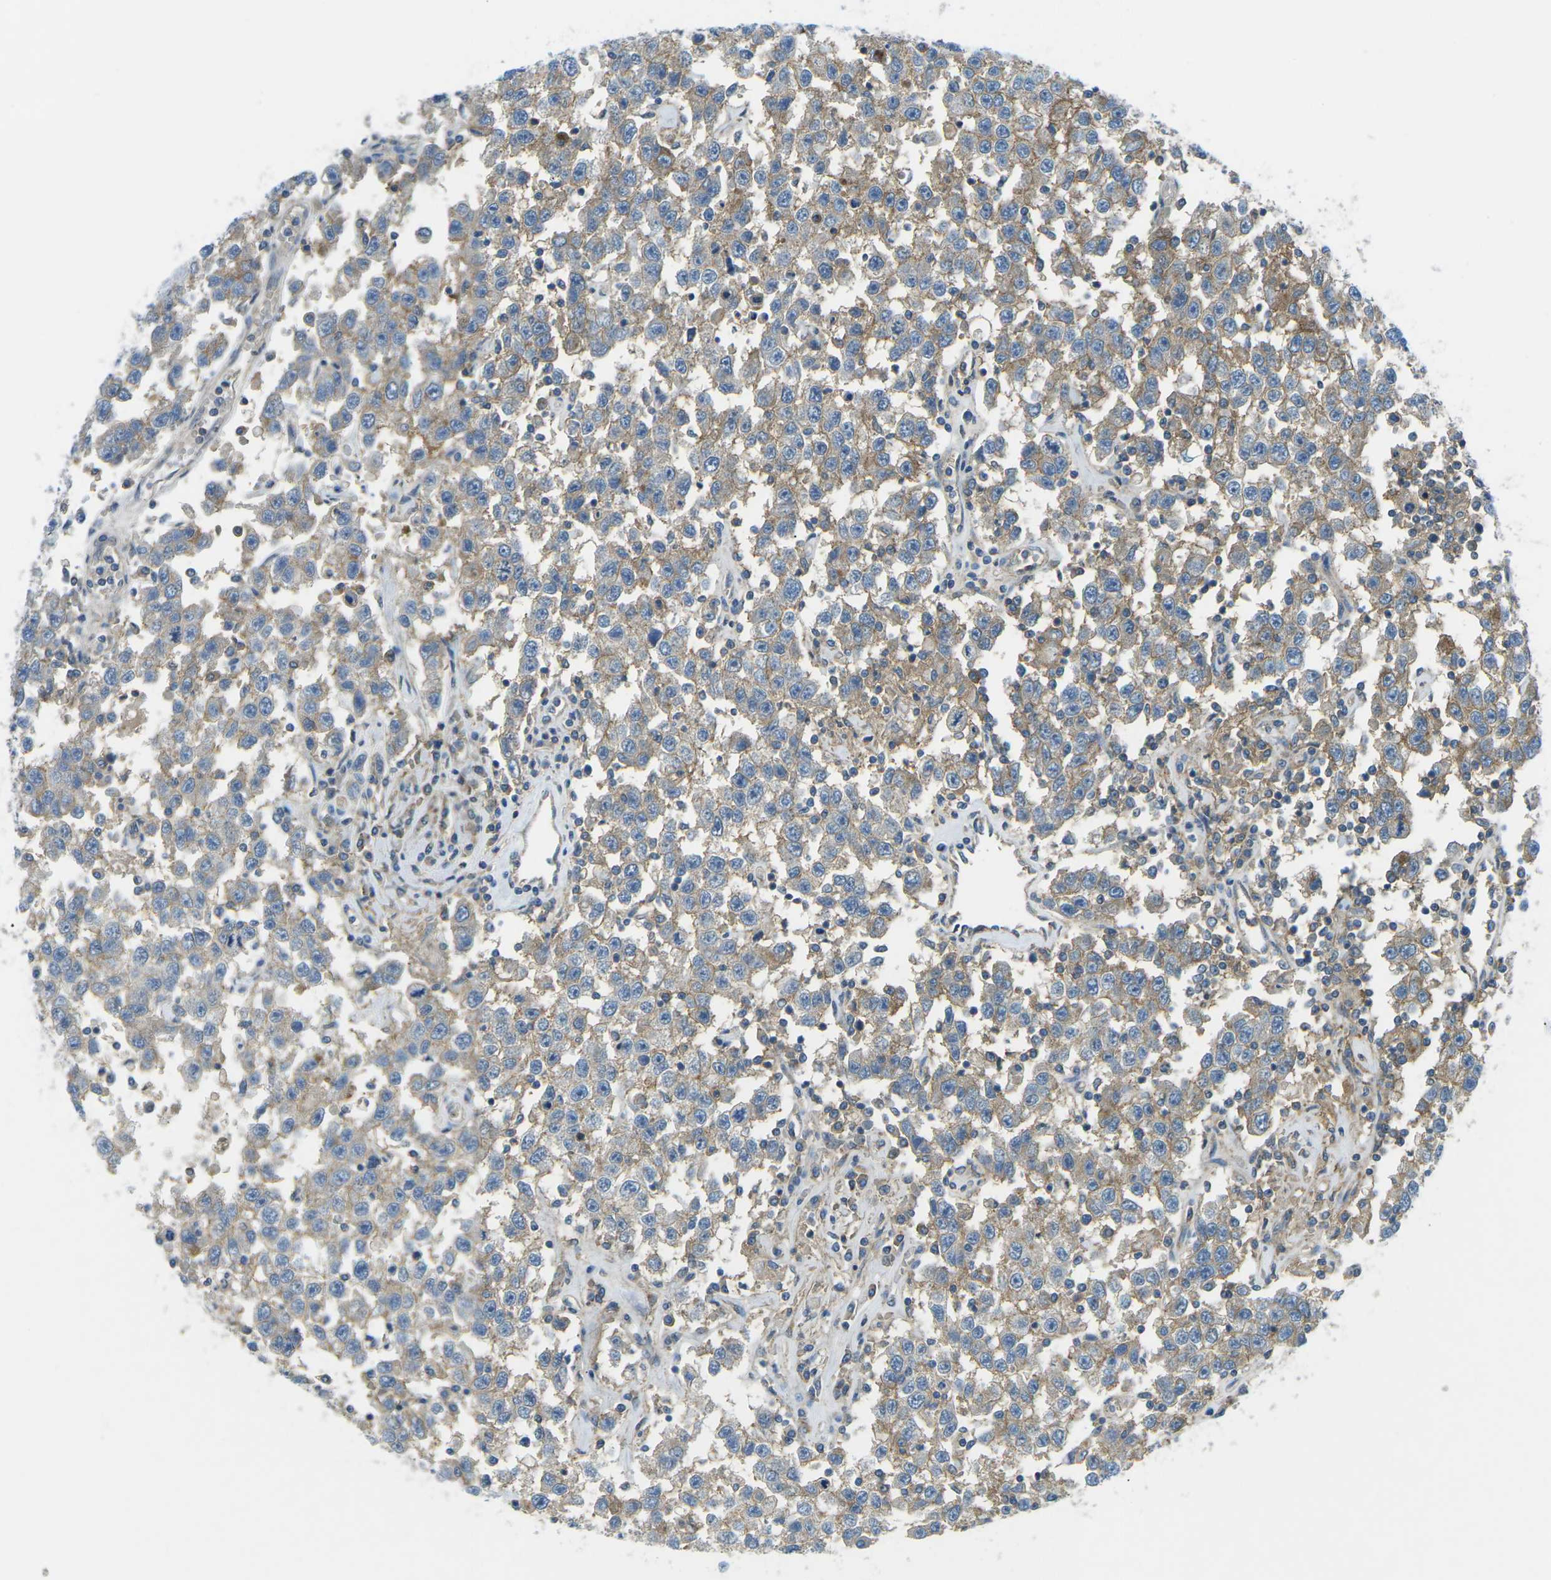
{"staining": {"intensity": "weak", "quantity": ">75%", "location": "cytoplasmic/membranous"}, "tissue": "testis cancer", "cell_type": "Tumor cells", "image_type": "cancer", "snomed": [{"axis": "morphology", "description": "Seminoma, NOS"}, {"axis": "topography", "description": "Testis"}], "caption": "Immunohistochemistry (IHC) histopathology image of testis cancer (seminoma) stained for a protein (brown), which exhibits low levels of weak cytoplasmic/membranous expression in about >75% of tumor cells.", "gene": "CD47", "patient": {"sex": "male", "age": 41}}